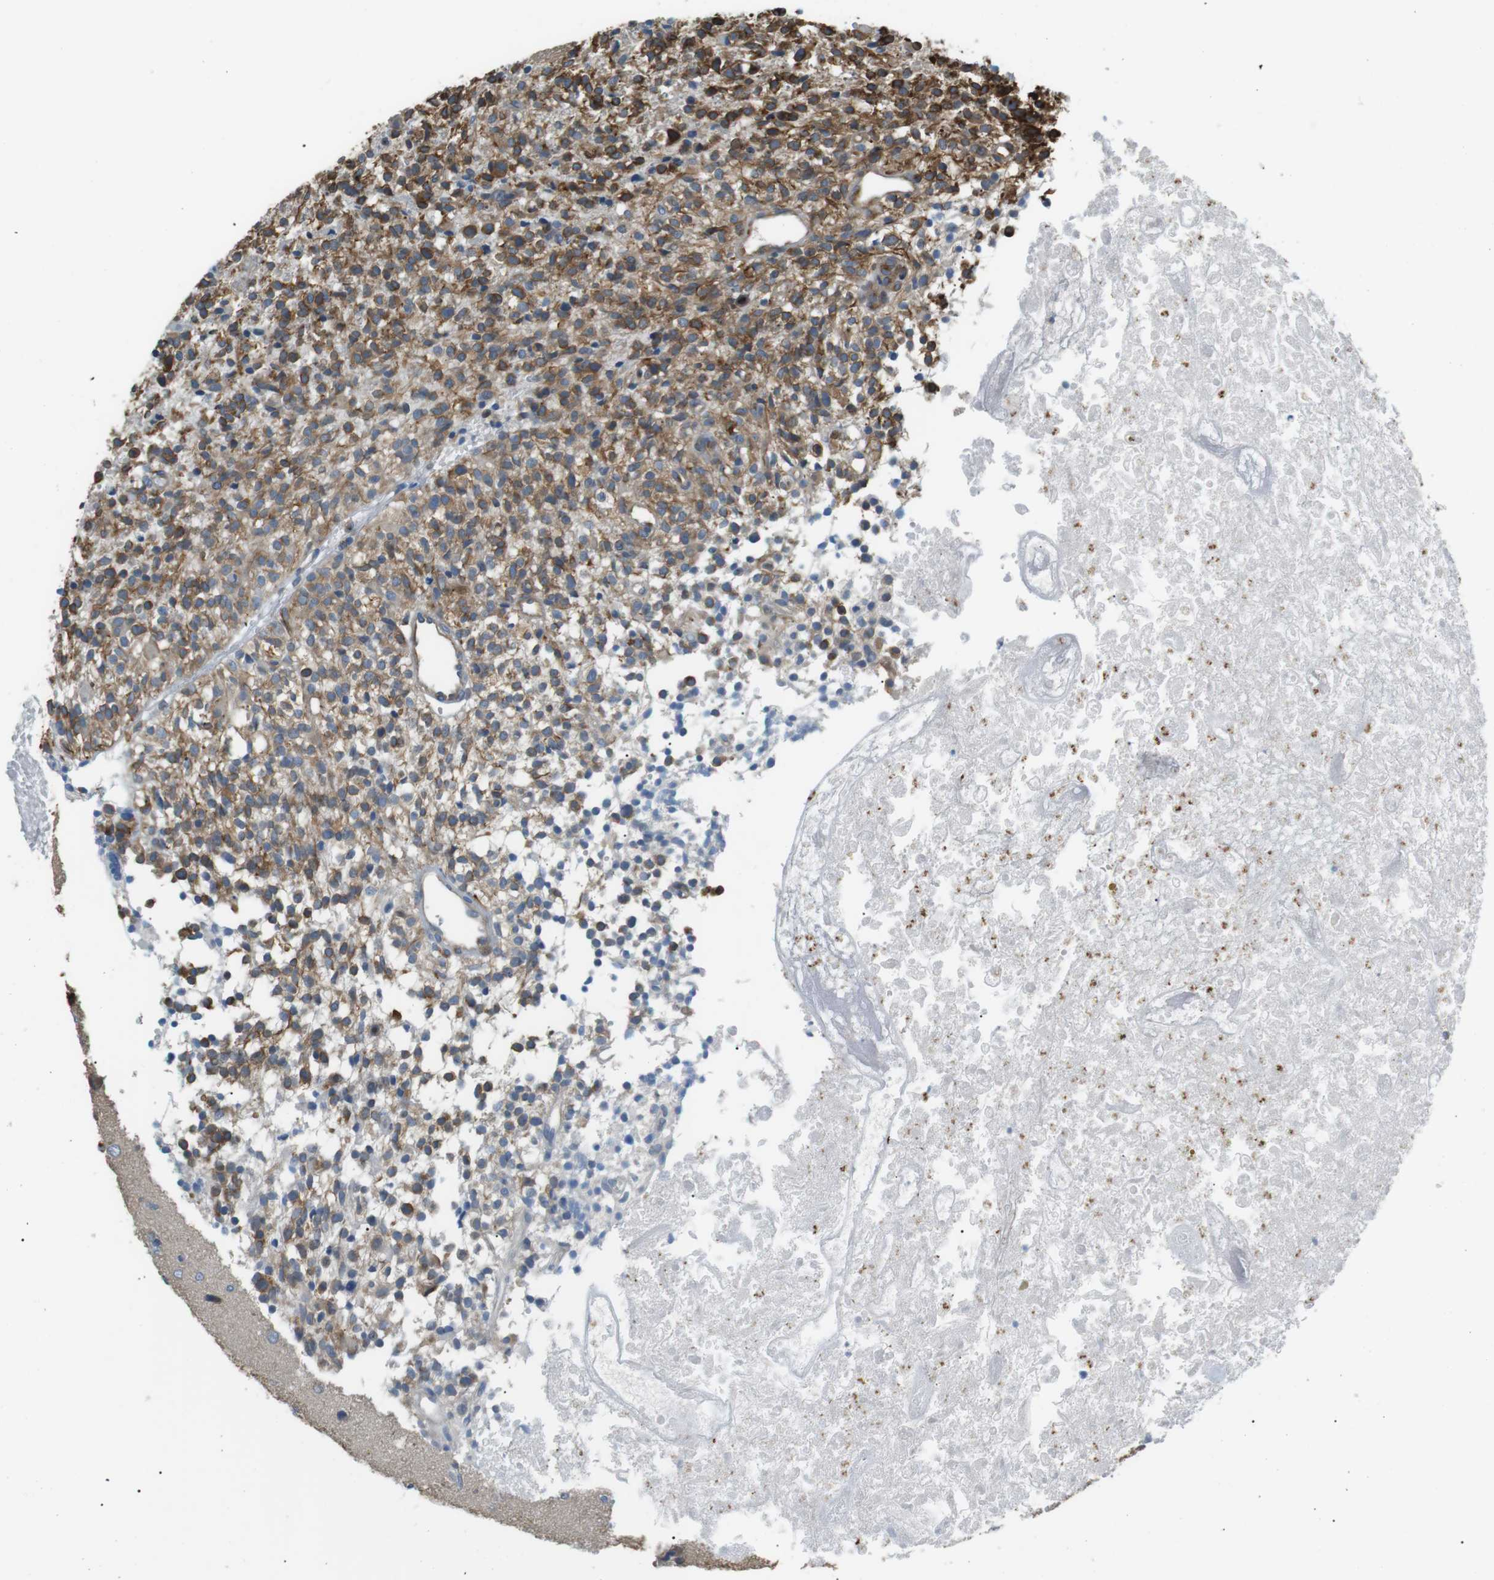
{"staining": {"intensity": "moderate", "quantity": "25%-75%", "location": "cytoplasmic/membranous"}, "tissue": "glioma", "cell_type": "Tumor cells", "image_type": "cancer", "snomed": [{"axis": "morphology", "description": "Glioma, malignant, High grade"}, {"axis": "topography", "description": "Brain"}], "caption": "Immunohistochemistry photomicrograph of neoplastic tissue: malignant glioma (high-grade) stained using immunohistochemistry (IHC) displays medium levels of moderate protein expression localized specifically in the cytoplasmic/membranous of tumor cells, appearing as a cytoplasmic/membranous brown color.", "gene": "CDH26", "patient": {"sex": "female", "age": 59}}